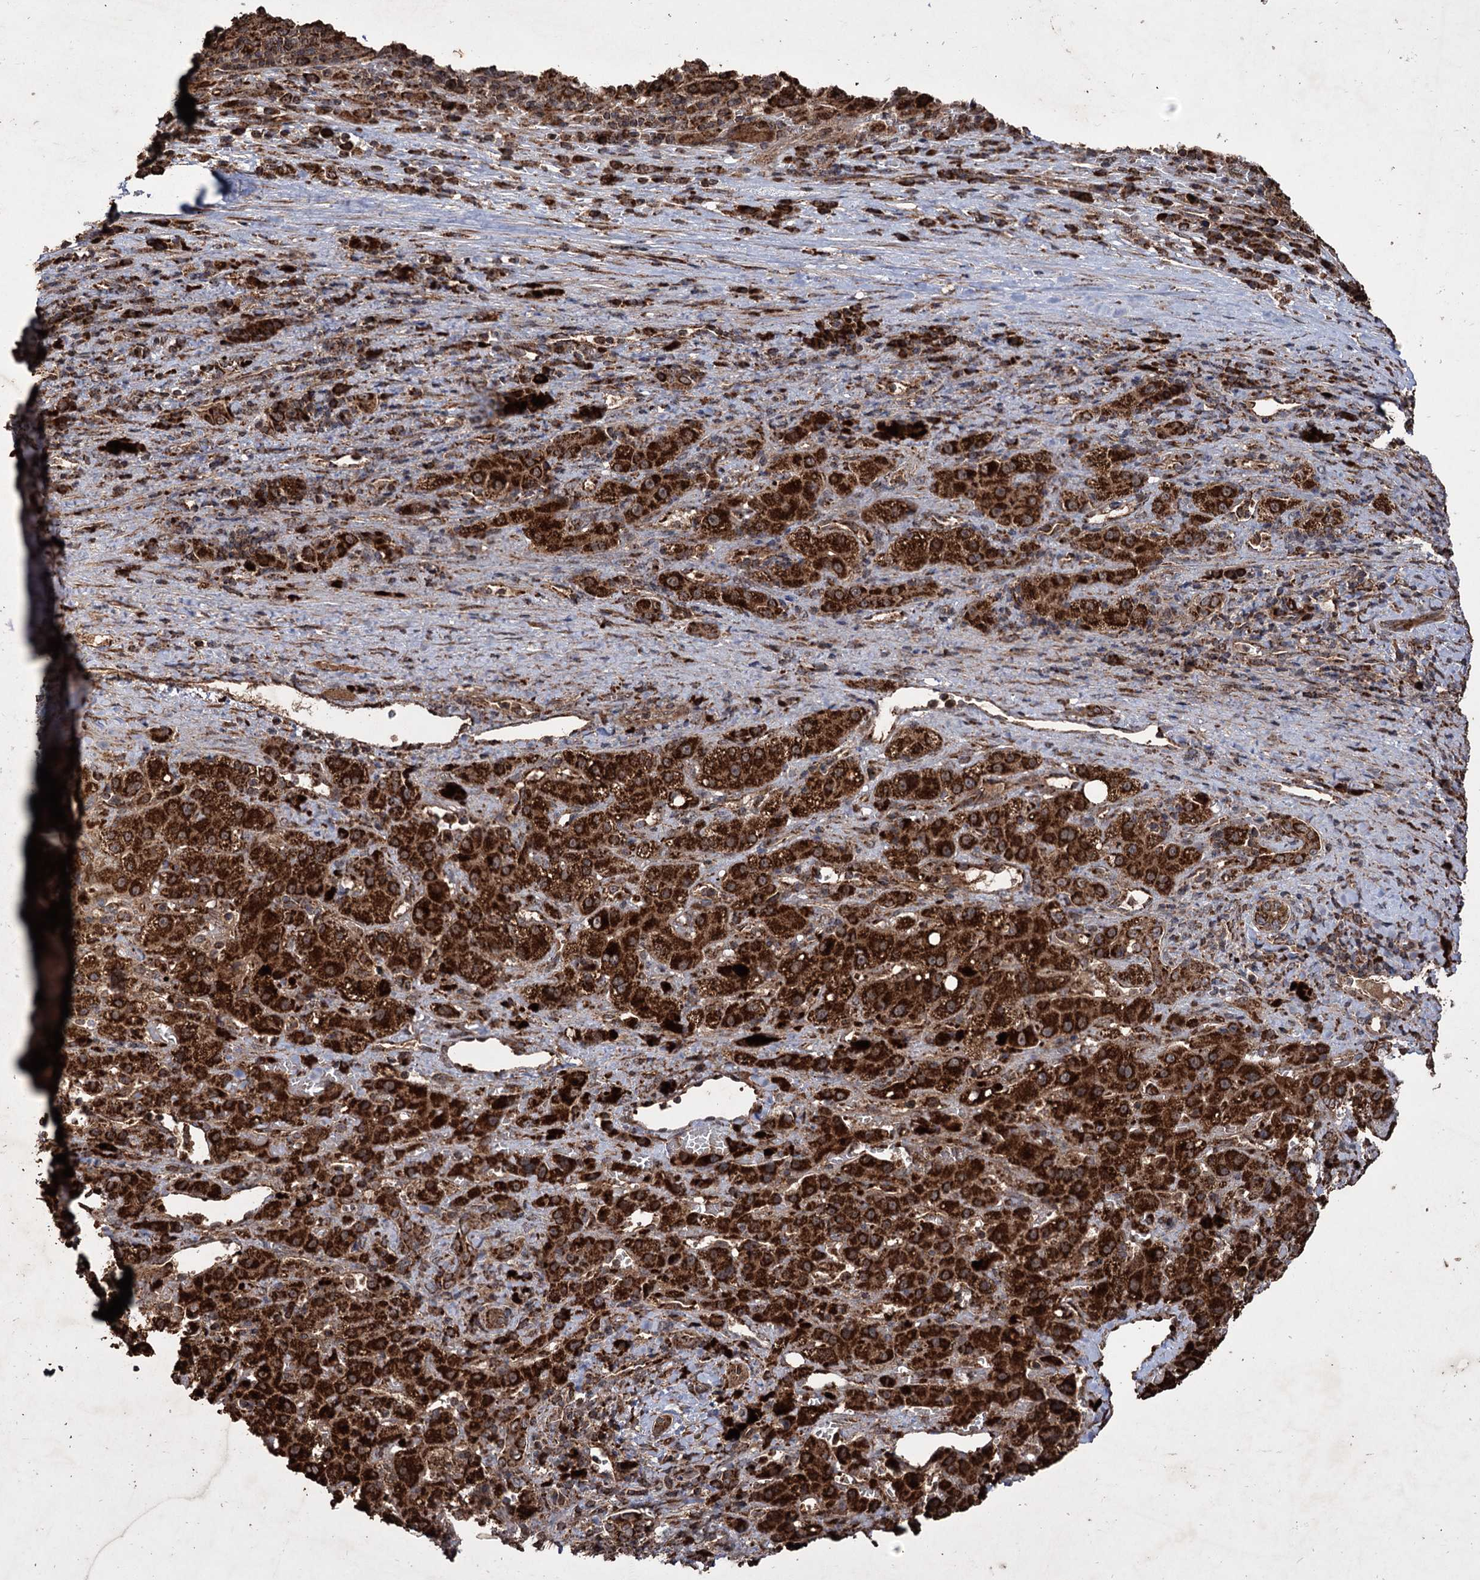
{"staining": {"intensity": "strong", "quantity": ">75%", "location": "cytoplasmic/membranous"}, "tissue": "liver cancer", "cell_type": "Tumor cells", "image_type": "cancer", "snomed": [{"axis": "morphology", "description": "Carcinoma, Hepatocellular, NOS"}, {"axis": "topography", "description": "Liver"}], "caption": "Liver cancer (hepatocellular carcinoma) tissue shows strong cytoplasmic/membranous expression in about >75% of tumor cells, visualized by immunohistochemistry.", "gene": "IPO4", "patient": {"sex": "female", "age": 58}}